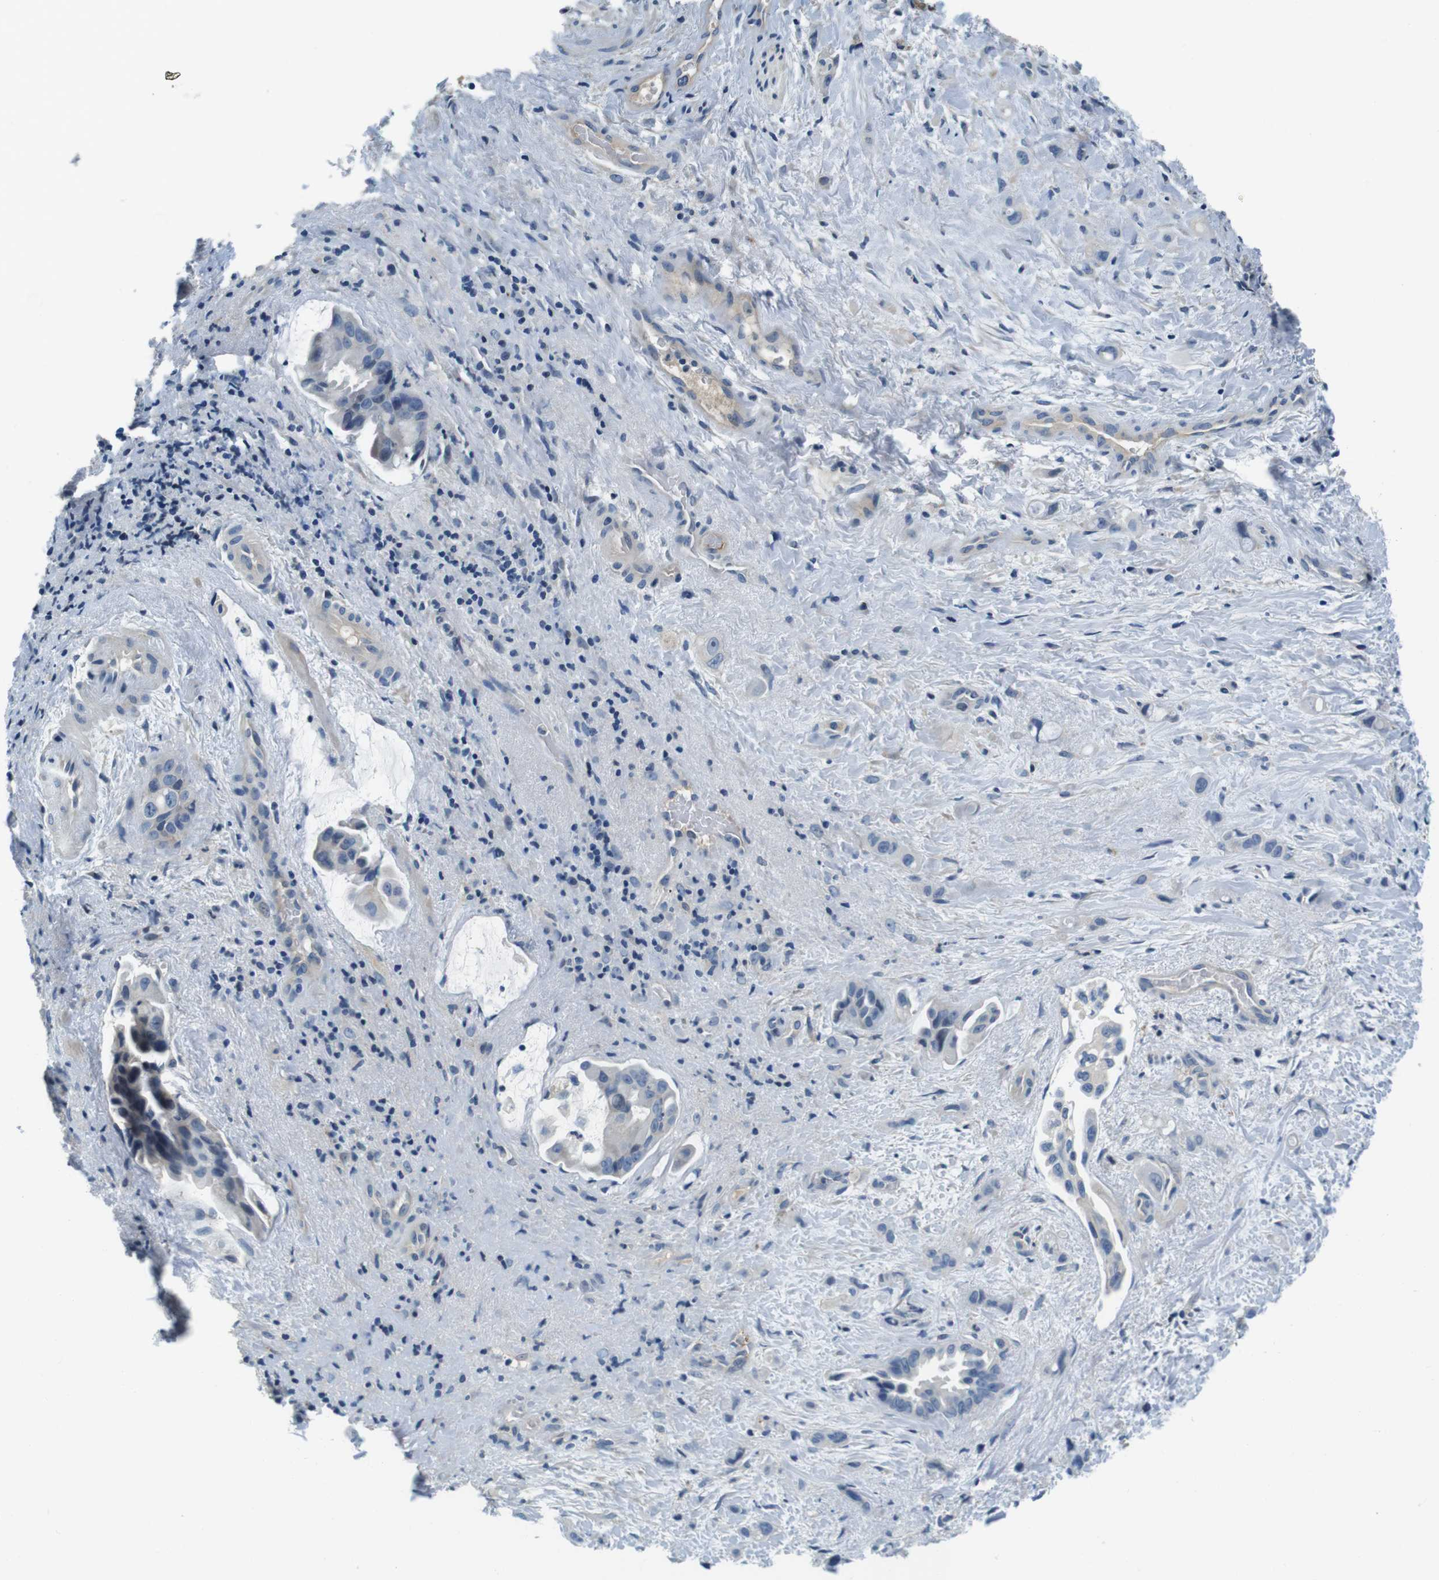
{"staining": {"intensity": "negative", "quantity": "none", "location": "none"}, "tissue": "liver cancer", "cell_type": "Tumor cells", "image_type": "cancer", "snomed": [{"axis": "morphology", "description": "Cholangiocarcinoma"}, {"axis": "topography", "description": "Liver"}], "caption": "The image exhibits no staining of tumor cells in cholangiocarcinoma (liver).", "gene": "KCNJ5", "patient": {"sex": "female", "age": 65}}